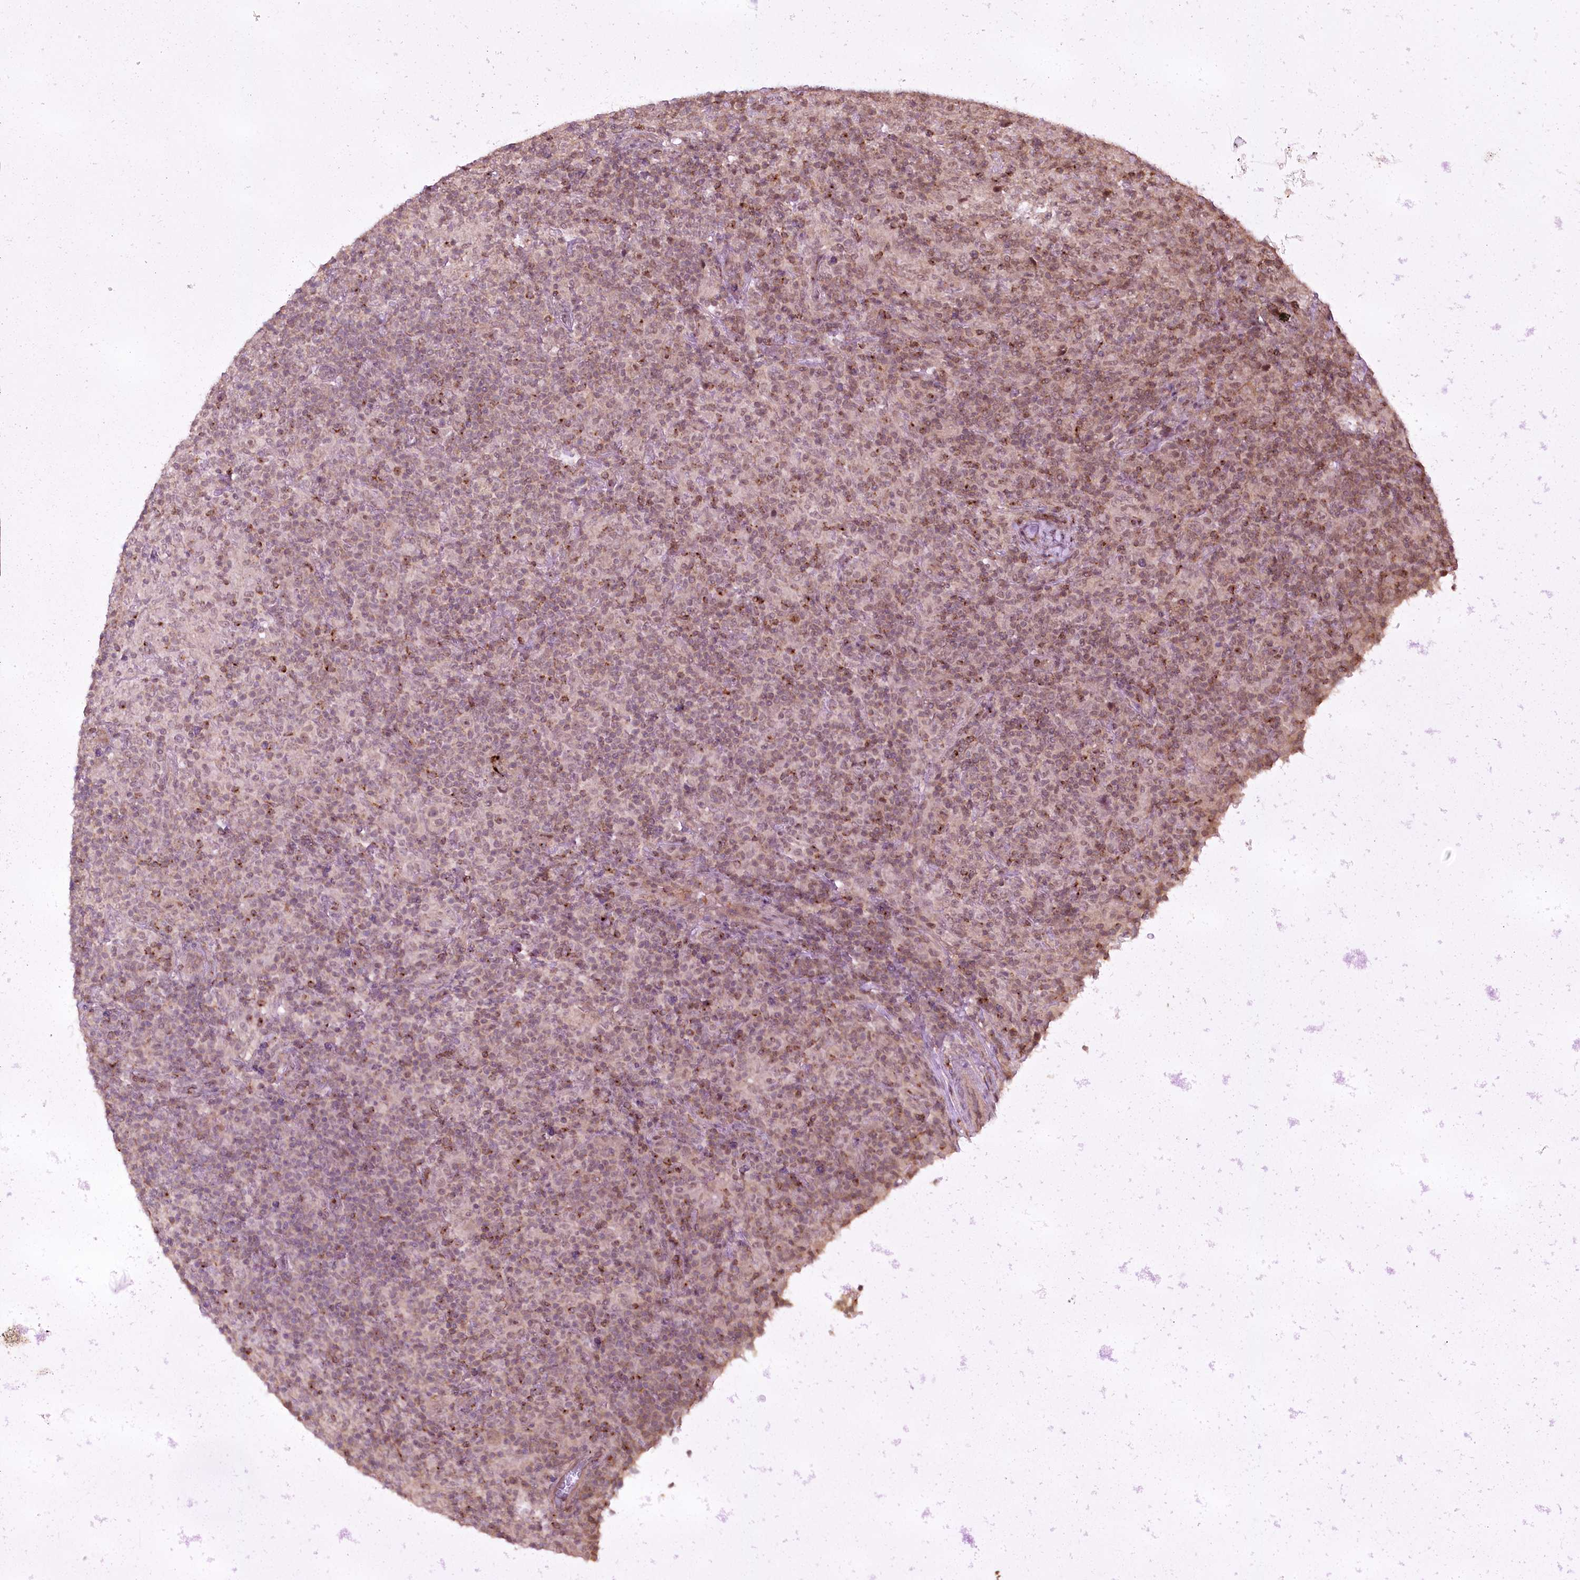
{"staining": {"intensity": "weak", "quantity": "25%-75%", "location": "nuclear"}, "tissue": "lymphoma", "cell_type": "Tumor cells", "image_type": "cancer", "snomed": [{"axis": "morphology", "description": "Hodgkin's disease, NOS"}, {"axis": "topography", "description": "Lymph node"}], "caption": "Lymphoma tissue displays weak nuclear staining in approximately 25%-75% of tumor cells, visualized by immunohistochemistry. (brown staining indicates protein expression, while blue staining denotes nuclei).", "gene": "CCSER2", "patient": {"sex": "male", "age": 70}}